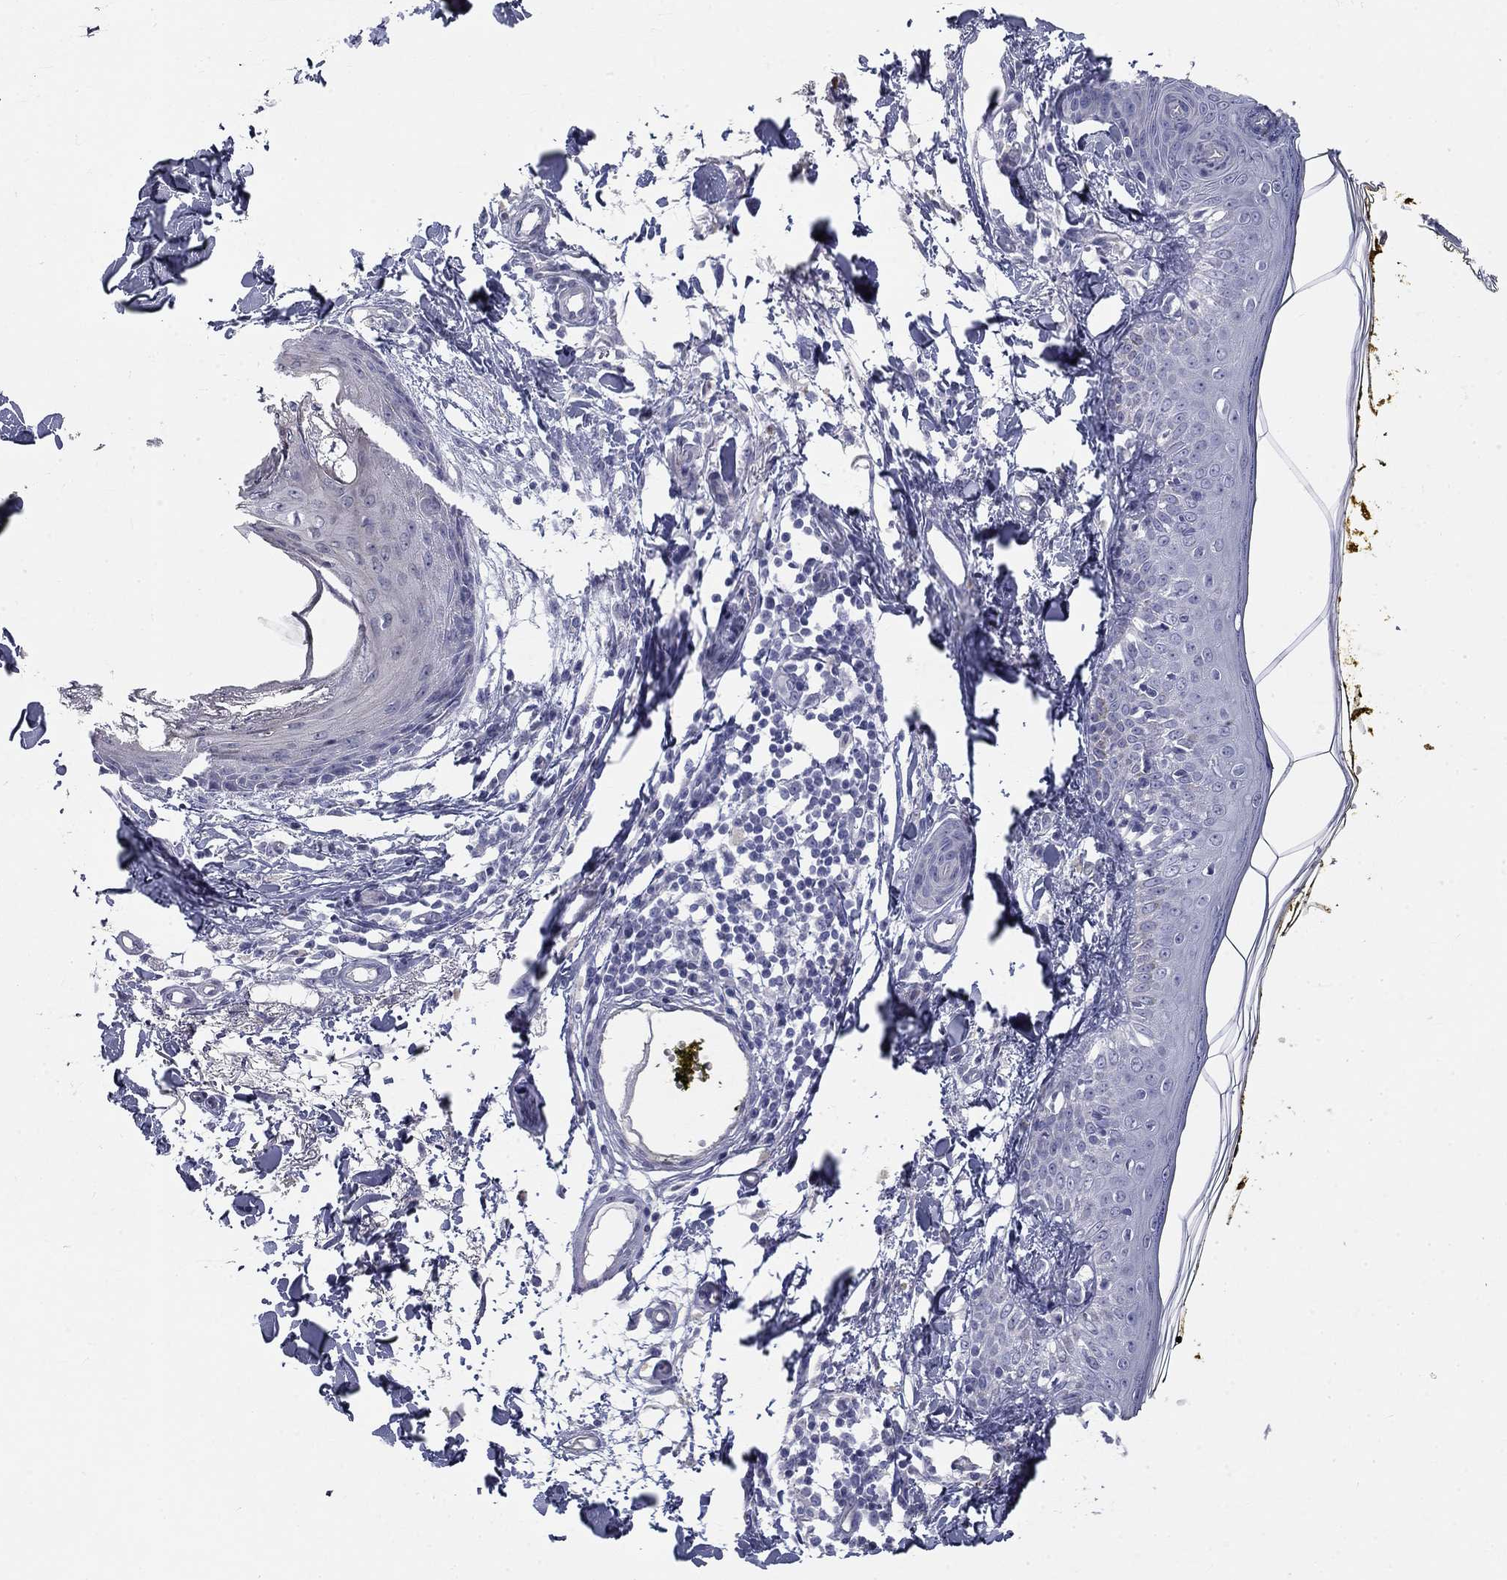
{"staining": {"intensity": "negative", "quantity": "none", "location": "none"}, "tissue": "skin", "cell_type": "Fibroblasts", "image_type": "normal", "snomed": [{"axis": "morphology", "description": "Normal tissue, NOS"}, {"axis": "topography", "description": "Skin"}], "caption": "IHC of unremarkable human skin reveals no expression in fibroblasts. The staining was performed using DAB (3,3'-diaminobenzidine) to visualize the protein expression in brown, while the nuclei were stained in blue with hematoxylin (Magnification: 20x).", "gene": "GALNTL5", "patient": {"sex": "male", "age": 76}}